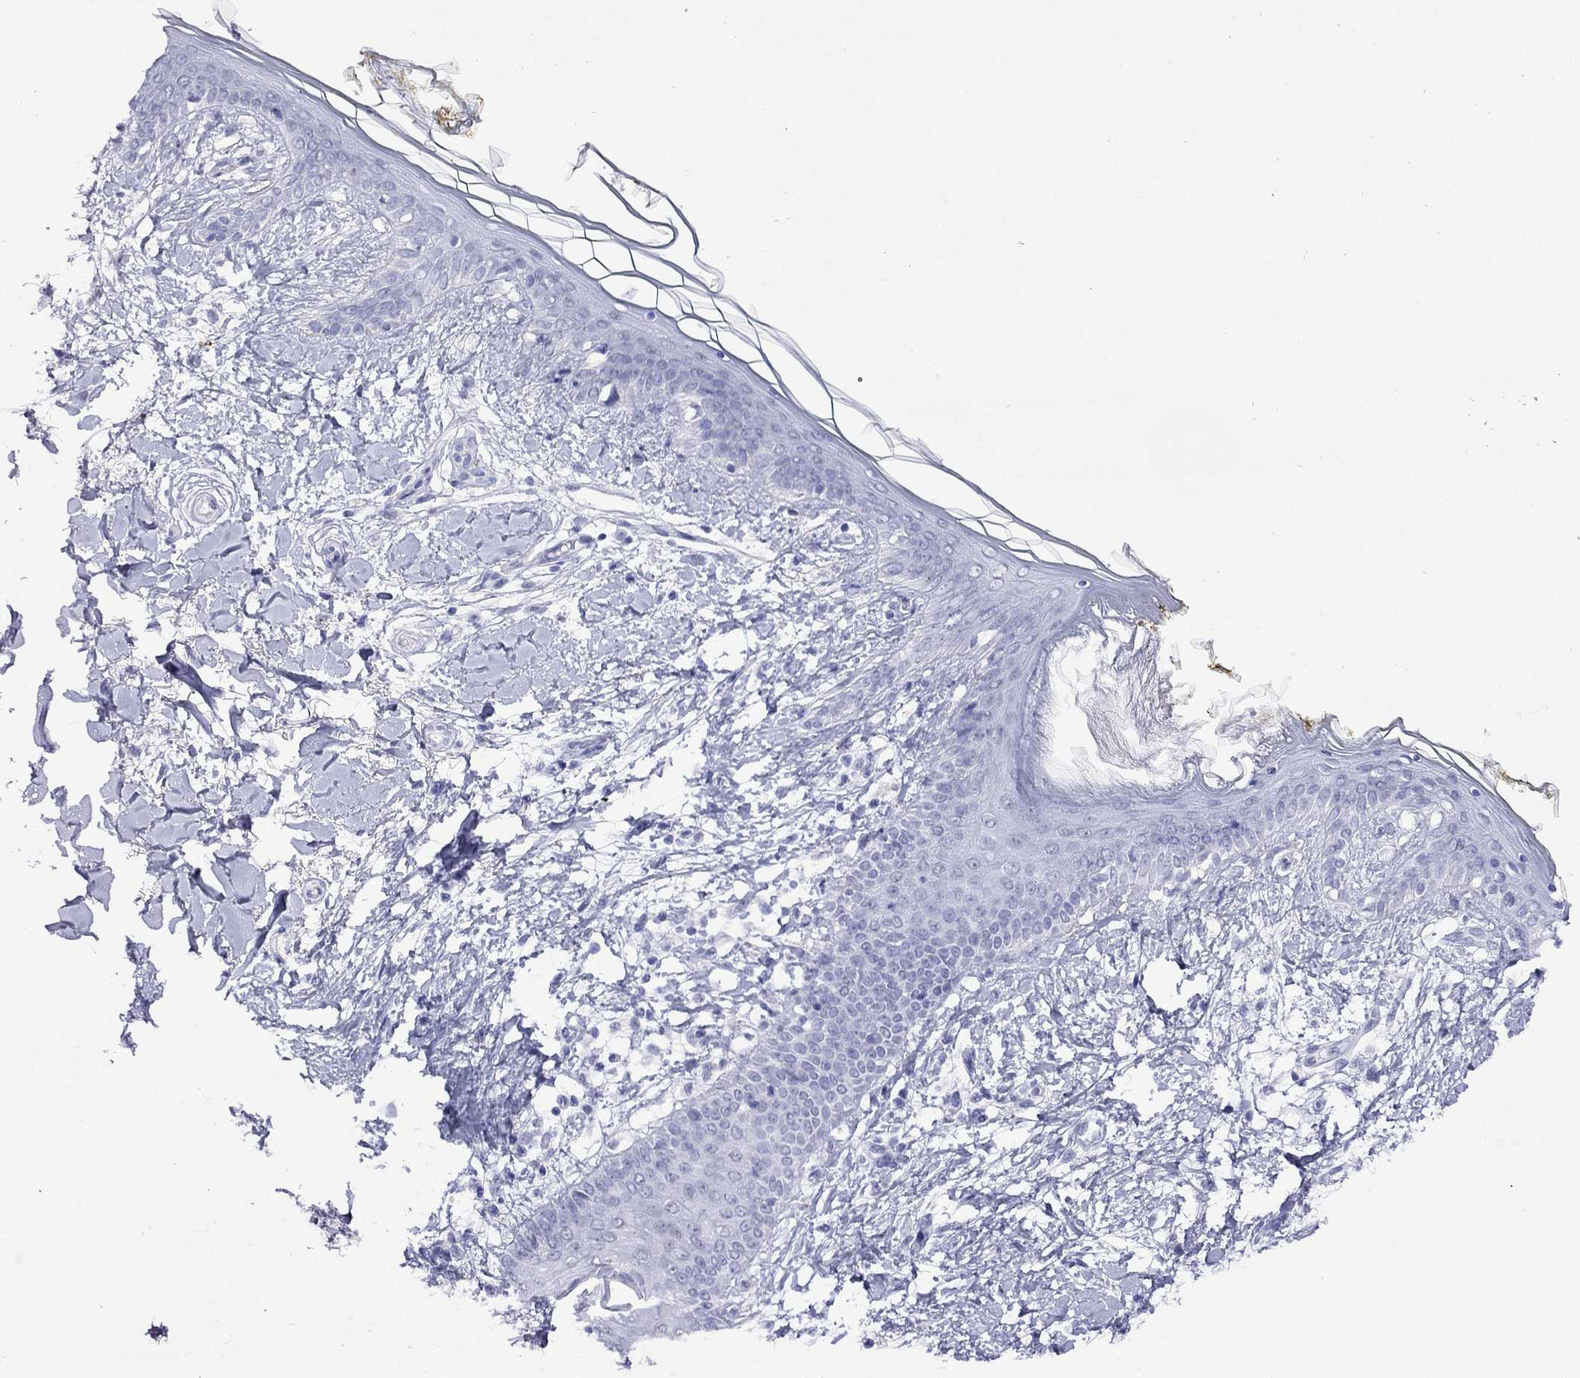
{"staining": {"intensity": "negative", "quantity": "none", "location": "none"}, "tissue": "skin", "cell_type": "Fibroblasts", "image_type": "normal", "snomed": [{"axis": "morphology", "description": "Normal tissue, NOS"}, {"axis": "topography", "description": "Skin"}], "caption": "Immunohistochemistry of normal human skin reveals no positivity in fibroblasts. (DAB (3,3'-diaminobenzidine) immunohistochemistry (IHC) with hematoxylin counter stain).", "gene": "SLC30A8", "patient": {"sex": "female", "age": 34}}